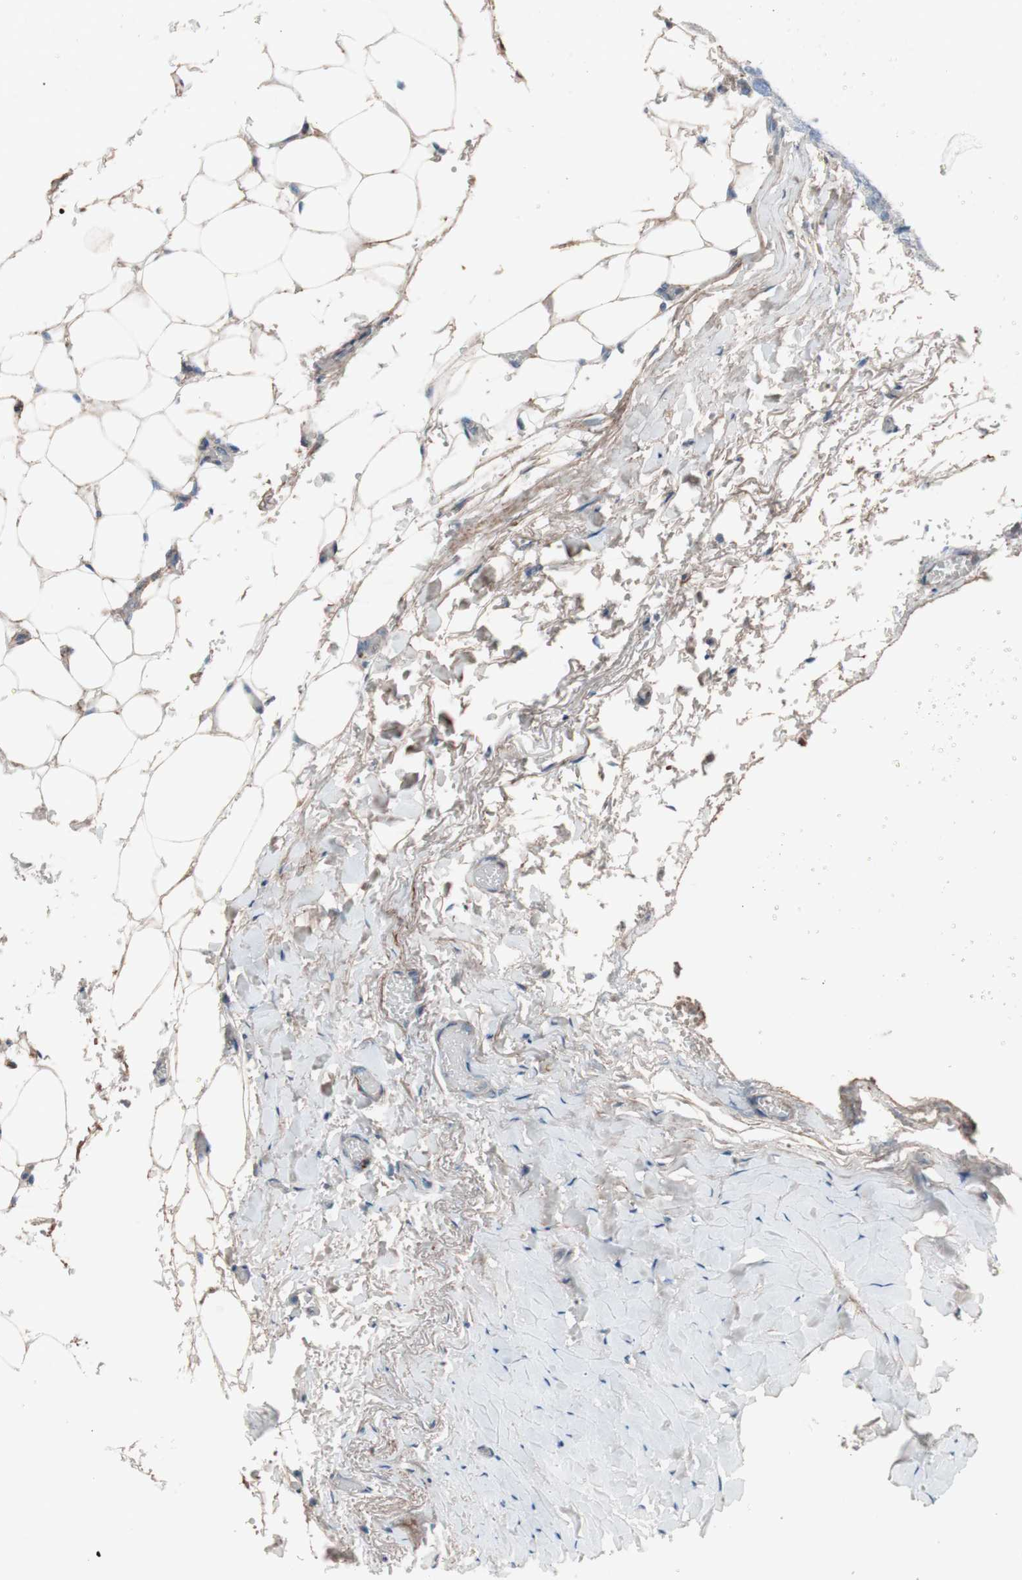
{"staining": {"intensity": "negative", "quantity": "none", "location": "none"}, "tissue": "carcinoid", "cell_type": "Tumor cells", "image_type": "cancer", "snomed": [{"axis": "morphology", "description": "Carcinoid, malignant, NOS"}, {"axis": "topography", "description": "Colon"}], "caption": "An immunohistochemistry (IHC) micrograph of malignant carcinoid is shown. There is no staining in tumor cells of malignant carcinoid.", "gene": "GRB7", "patient": {"sex": "female", "age": 61}}